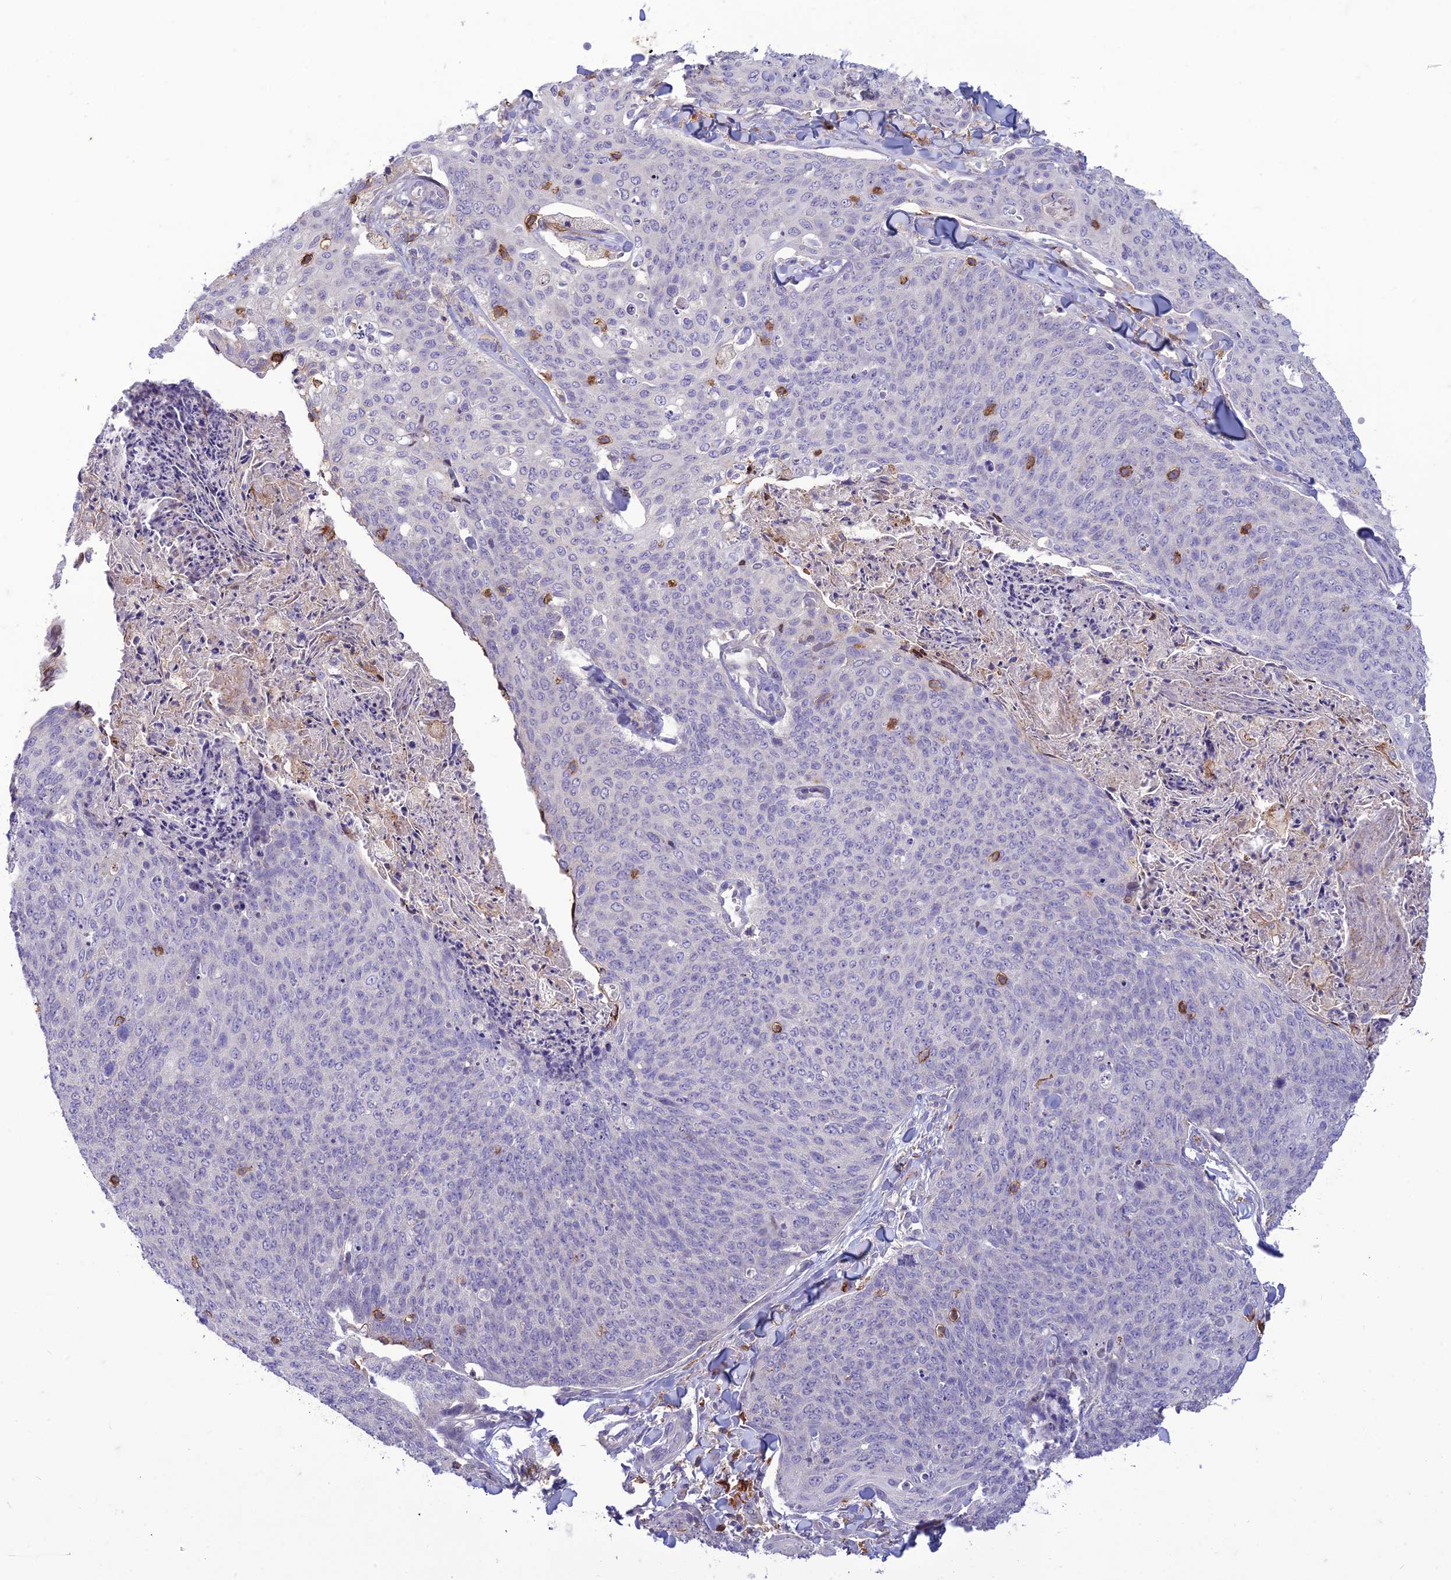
{"staining": {"intensity": "negative", "quantity": "none", "location": "none"}, "tissue": "skin cancer", "cell_type": "Tumor cells", "image_type": "cancer", "snomed": [{"axis": "morphology", "description": "Squamous cell carcinoma, NOS"}, {"axis": "topography", "description": "Skin"}, {"axis": "topography", "description": "Vulva"}], "caption": "Tumor cells are negative for protein expression in human skin cancer. The staining was performed using DAB to visualize the protein expression in brown, while the nuclei were stained in blue with hematoxylin (Magnification: 20x).", "gene": "ITGAE", "patient": {"sex": "female", "age": 85}}